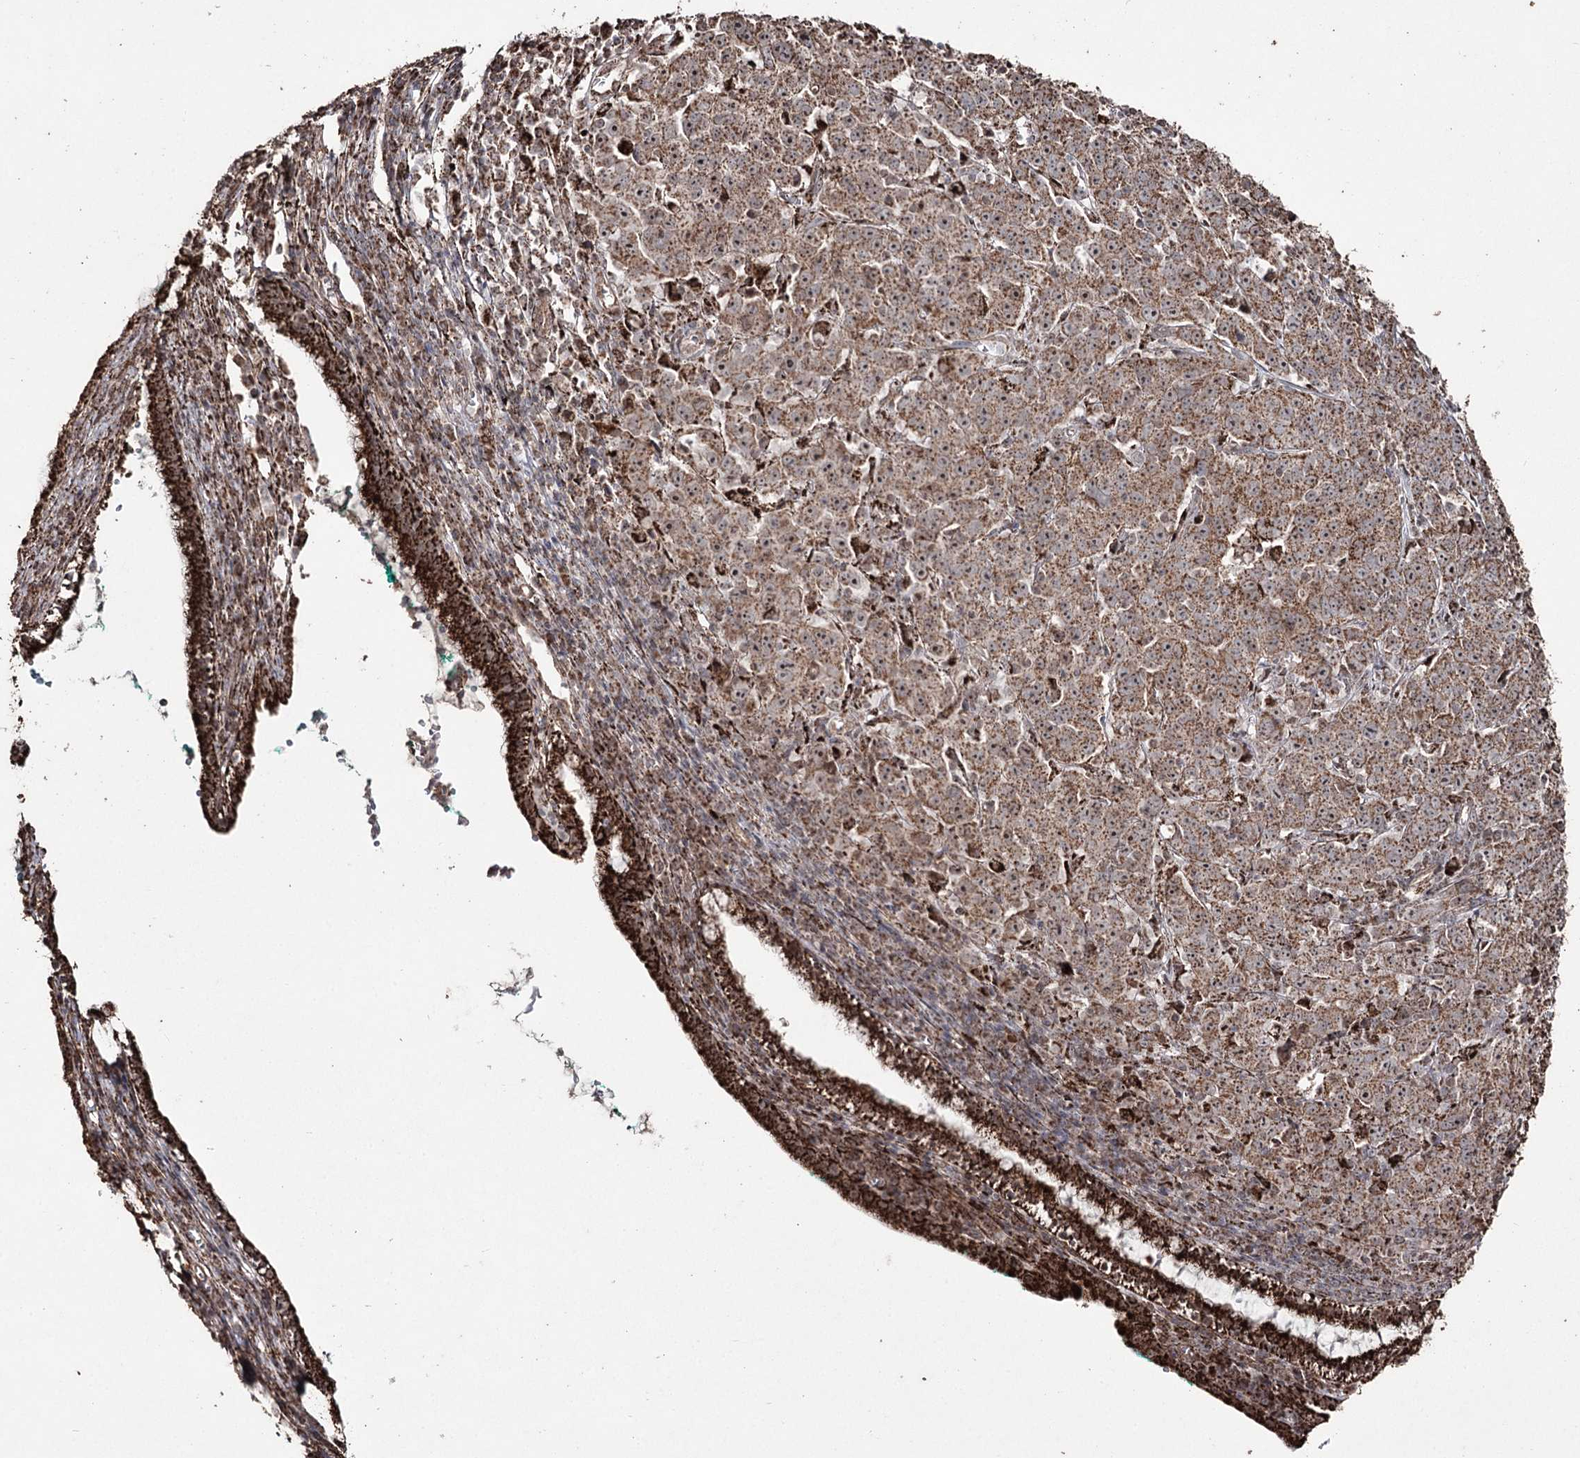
{"staining": {"intensity": "strong", "quantity": ">75%", "location": "cytoplasmic/membranous"}, "tissue": "cervix", "cell_type": "Glandular cells", "image_type": "normal", "snomed": [{"axis": "morphology", "description": "Normal tissue, NOS"}, {"axis": "morphology", "description": "Adenocarcinoma, NOS"}, {"axis": "topography", "description": "Cervix"}], "caption": "Immunohistochemistry (IHC) (DAB (3,3'-diaminobenzidine)) staining of benign cervix displays strong cytoplasmic/membranous protein staining in about >75% of glandular cells.", "gene": "SLF2", "patient": {"sex": "female", "age": 29}}